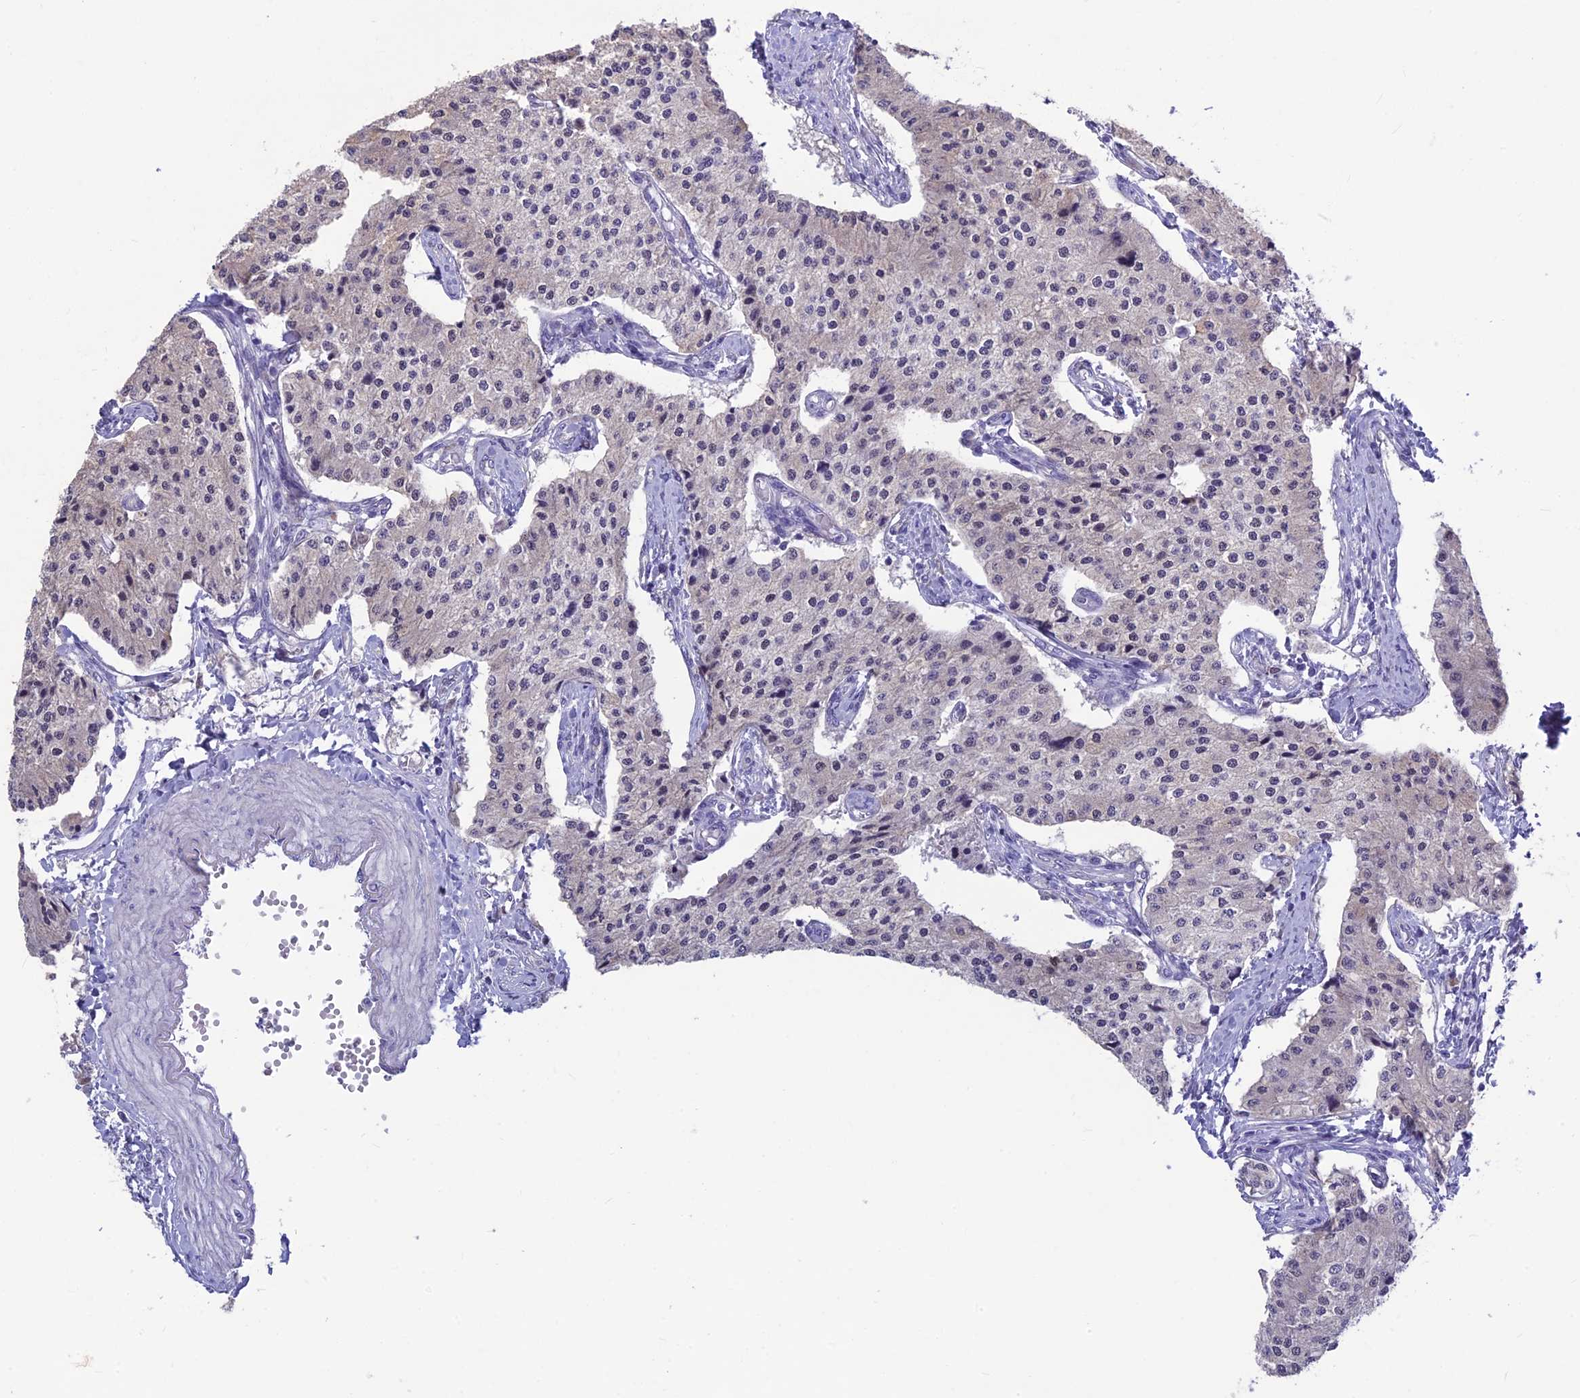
{"staining": {"intensity": "negative", "quantity": "none", "location": "none"}, "tissue": "carcinoid", "cell_type": "Tumor cells", "image_type": "cancer", "snomed": [{"axis": "morphology", "description": "Carcinoid, malignant, NOS"}, {"axis": "topography", "description": "Colon"}], "caption": "The photomicrograph exhibits no significant positivity in tumor cells of carcinoid. (DAB immunohistochemistry (IHC) with hematoxylin counter stain).", "gene": "SNTN", "patient": {"sex": "female", "age": 52}}